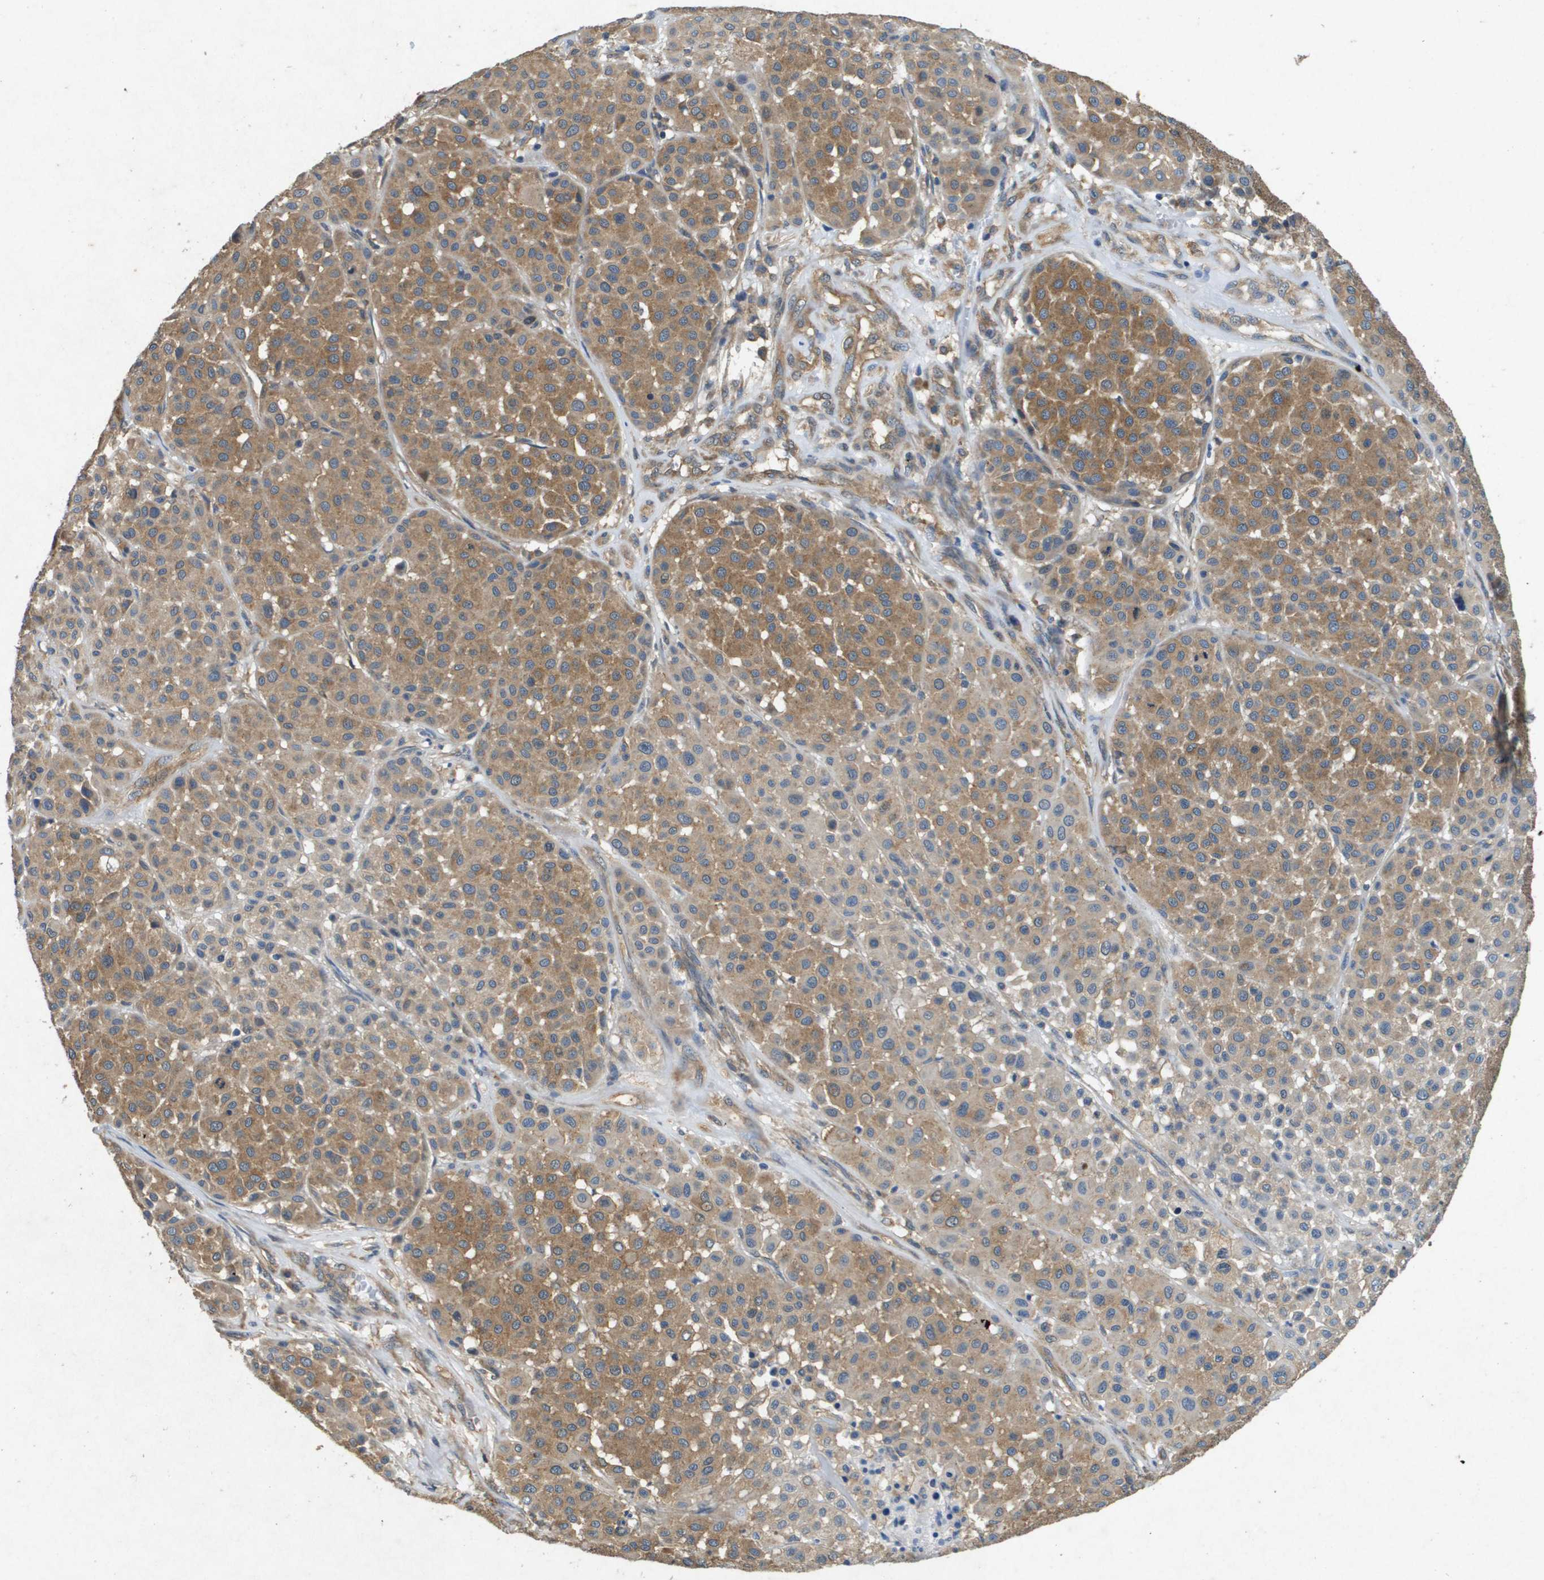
{"staining": {"intensity": "moderate", "quantity": ">75%", "location": "cytoplasmic/membranous"}, "tissue": "melanoma", "cell_type": "Tumor cells", "image_type": "cancer", "snomed": [{"axis": "morphology", "description": "Malignant melanoma, Metastatic site"}, {"axis": "topography", "description": "Soft tissue"}], "caption": "Melanoma was stained to show a protein in brown. There is medium levels of moderate cytoplasmic/membranous positivity in about >75% of tumor cells. Nuclei are stained in blue.", "gene": "PTPRT", "patient": {"sex": "male", "age": 41}}